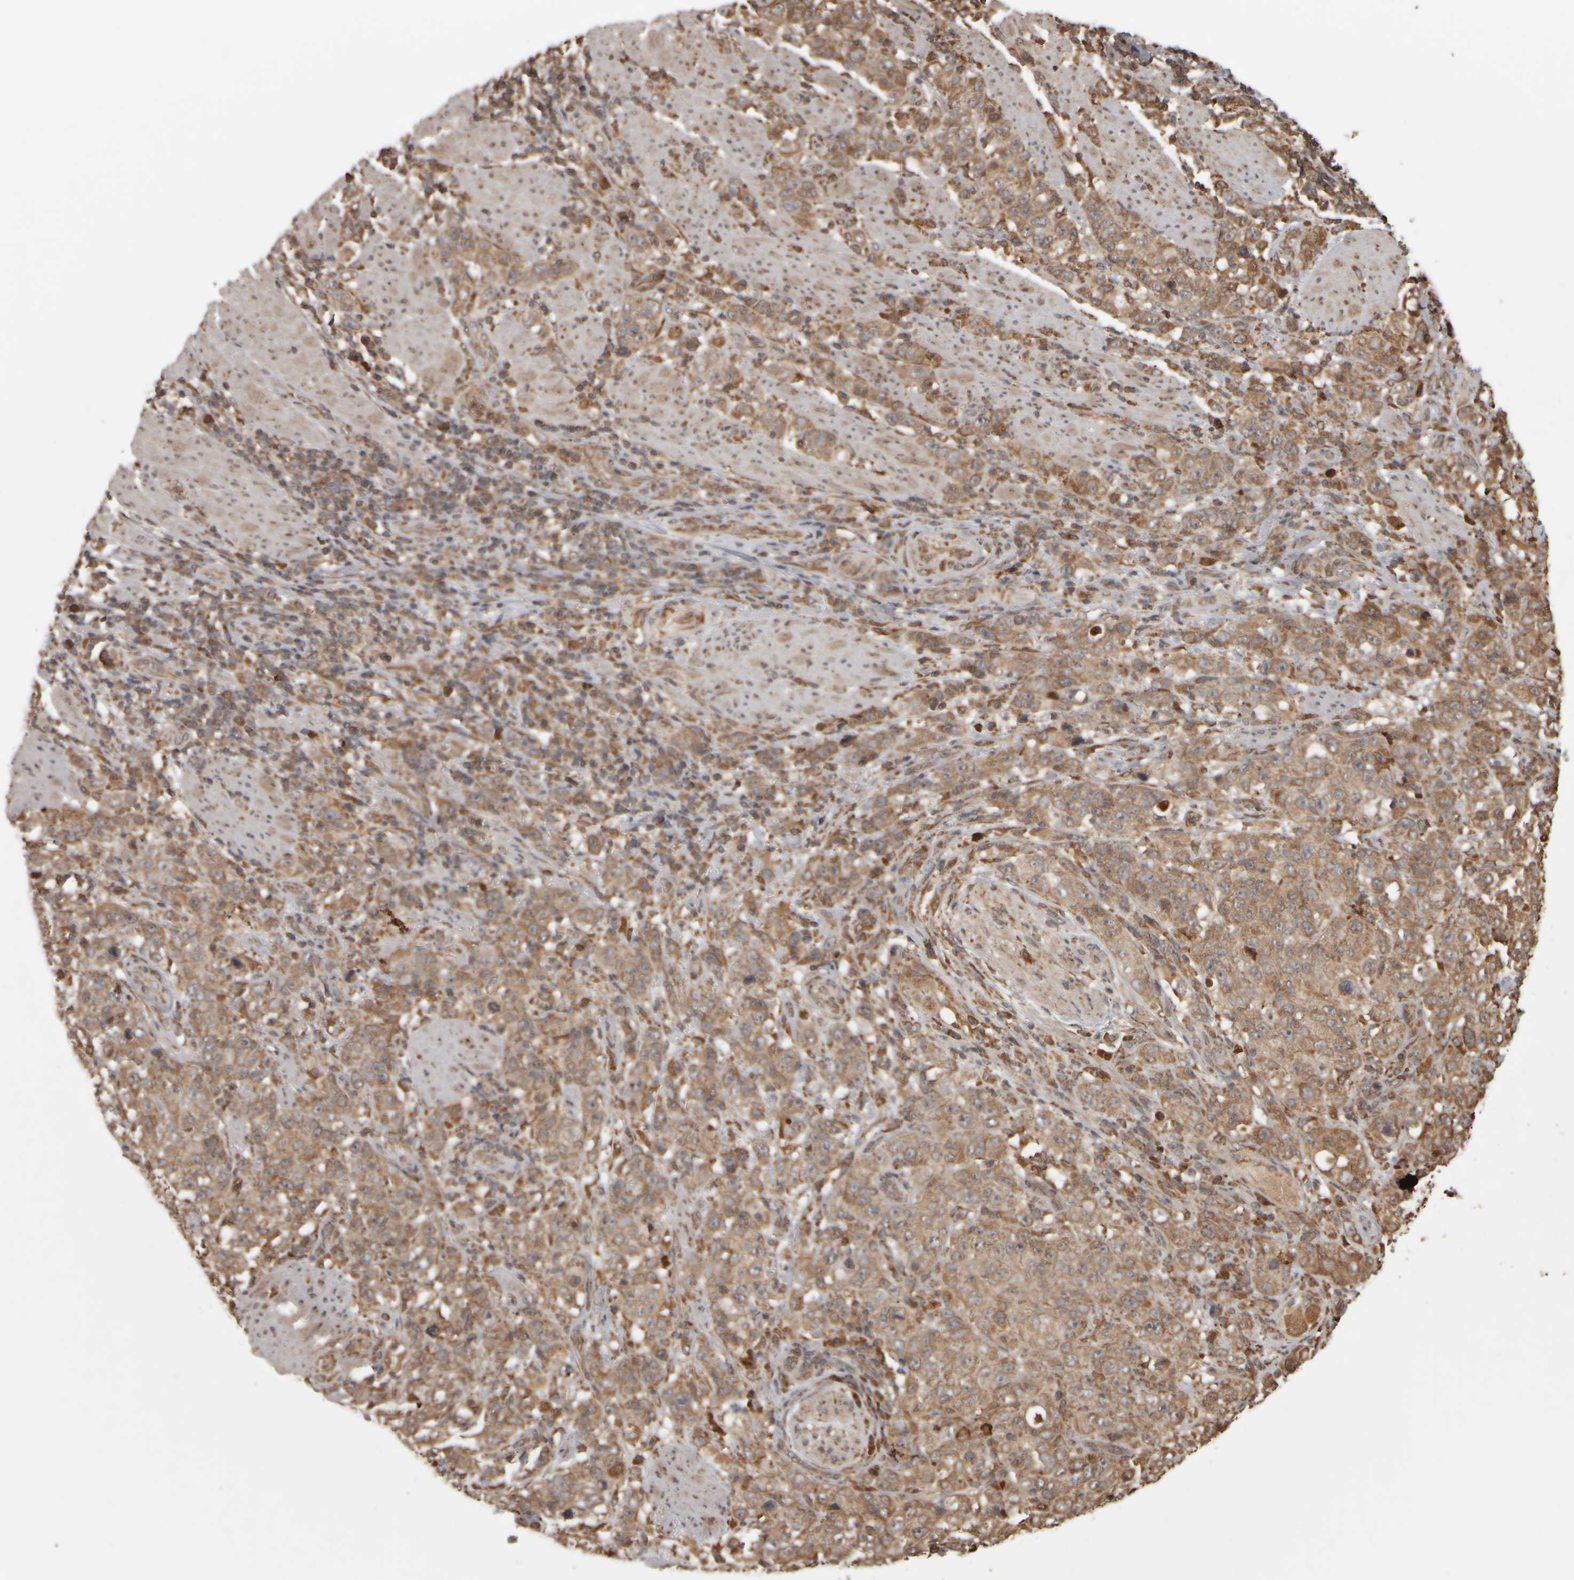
{"staining": {"intensity": "moderate", "quantity": ">75%", "location": "cytoplasmic/membranous"}, "tissue": "stomach cancer", "cell_type": "Tumor cells", "image_type": "cancer", "snomed": [{"axis": "morphology", "description": "Adenocarcinoma, NOS"}, {"axis": "topography", "description": "Stomach"}], "caption": "This micrograph shows immunohistochemistry (IHC) staining of stomach adenocarcinoma, with medium moderate cytoplasmic/membranous positivity in approximately >75% of tumor cells.", "gene": "AGBL3", "patient": {"sex": "male", "age": 48}}